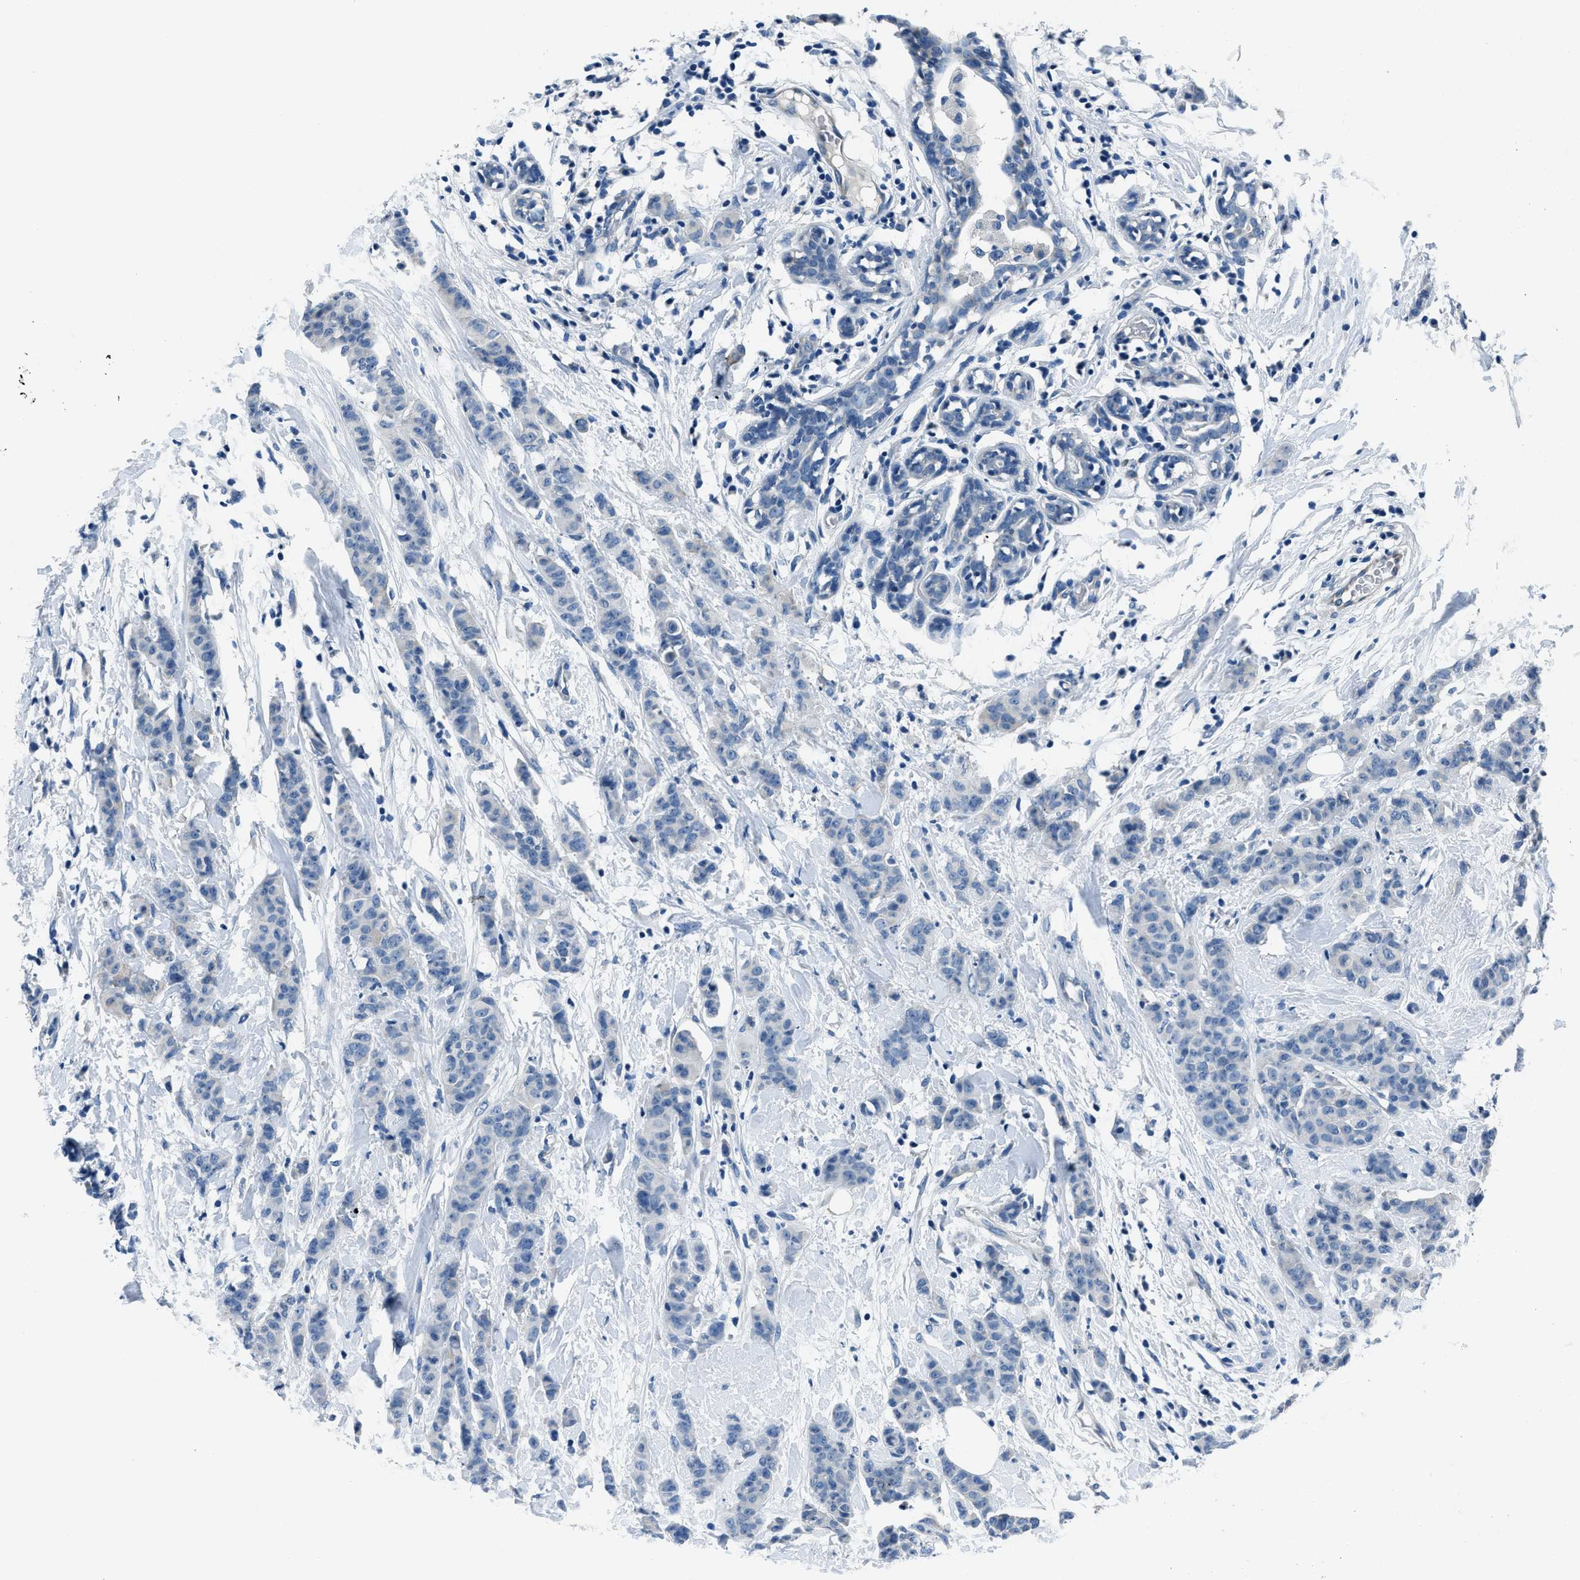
{"staining": {"intensity": "negative", "quantity": "none", "location": "none"}, "tissue": "breast cancer", "cell_type": "Tumor cells", "image_type": "cancer", "snomed": [{"axis": "morphology", "description": "Normal tissue, NOS"}, {"axis": "morphology", "description": "Duct carcinoma"}, {"axis": "topography", "description": "Breast"}], "caption": "High magnification brightfield microscopy of breast infiltrating ductal carcinoma stained with DAB (brown) and counterstained with hematoxylin (blue): tumor cells show no significant positivity.", "gene": "GJA3", "patient": {"sex": "female", "age": 40}}